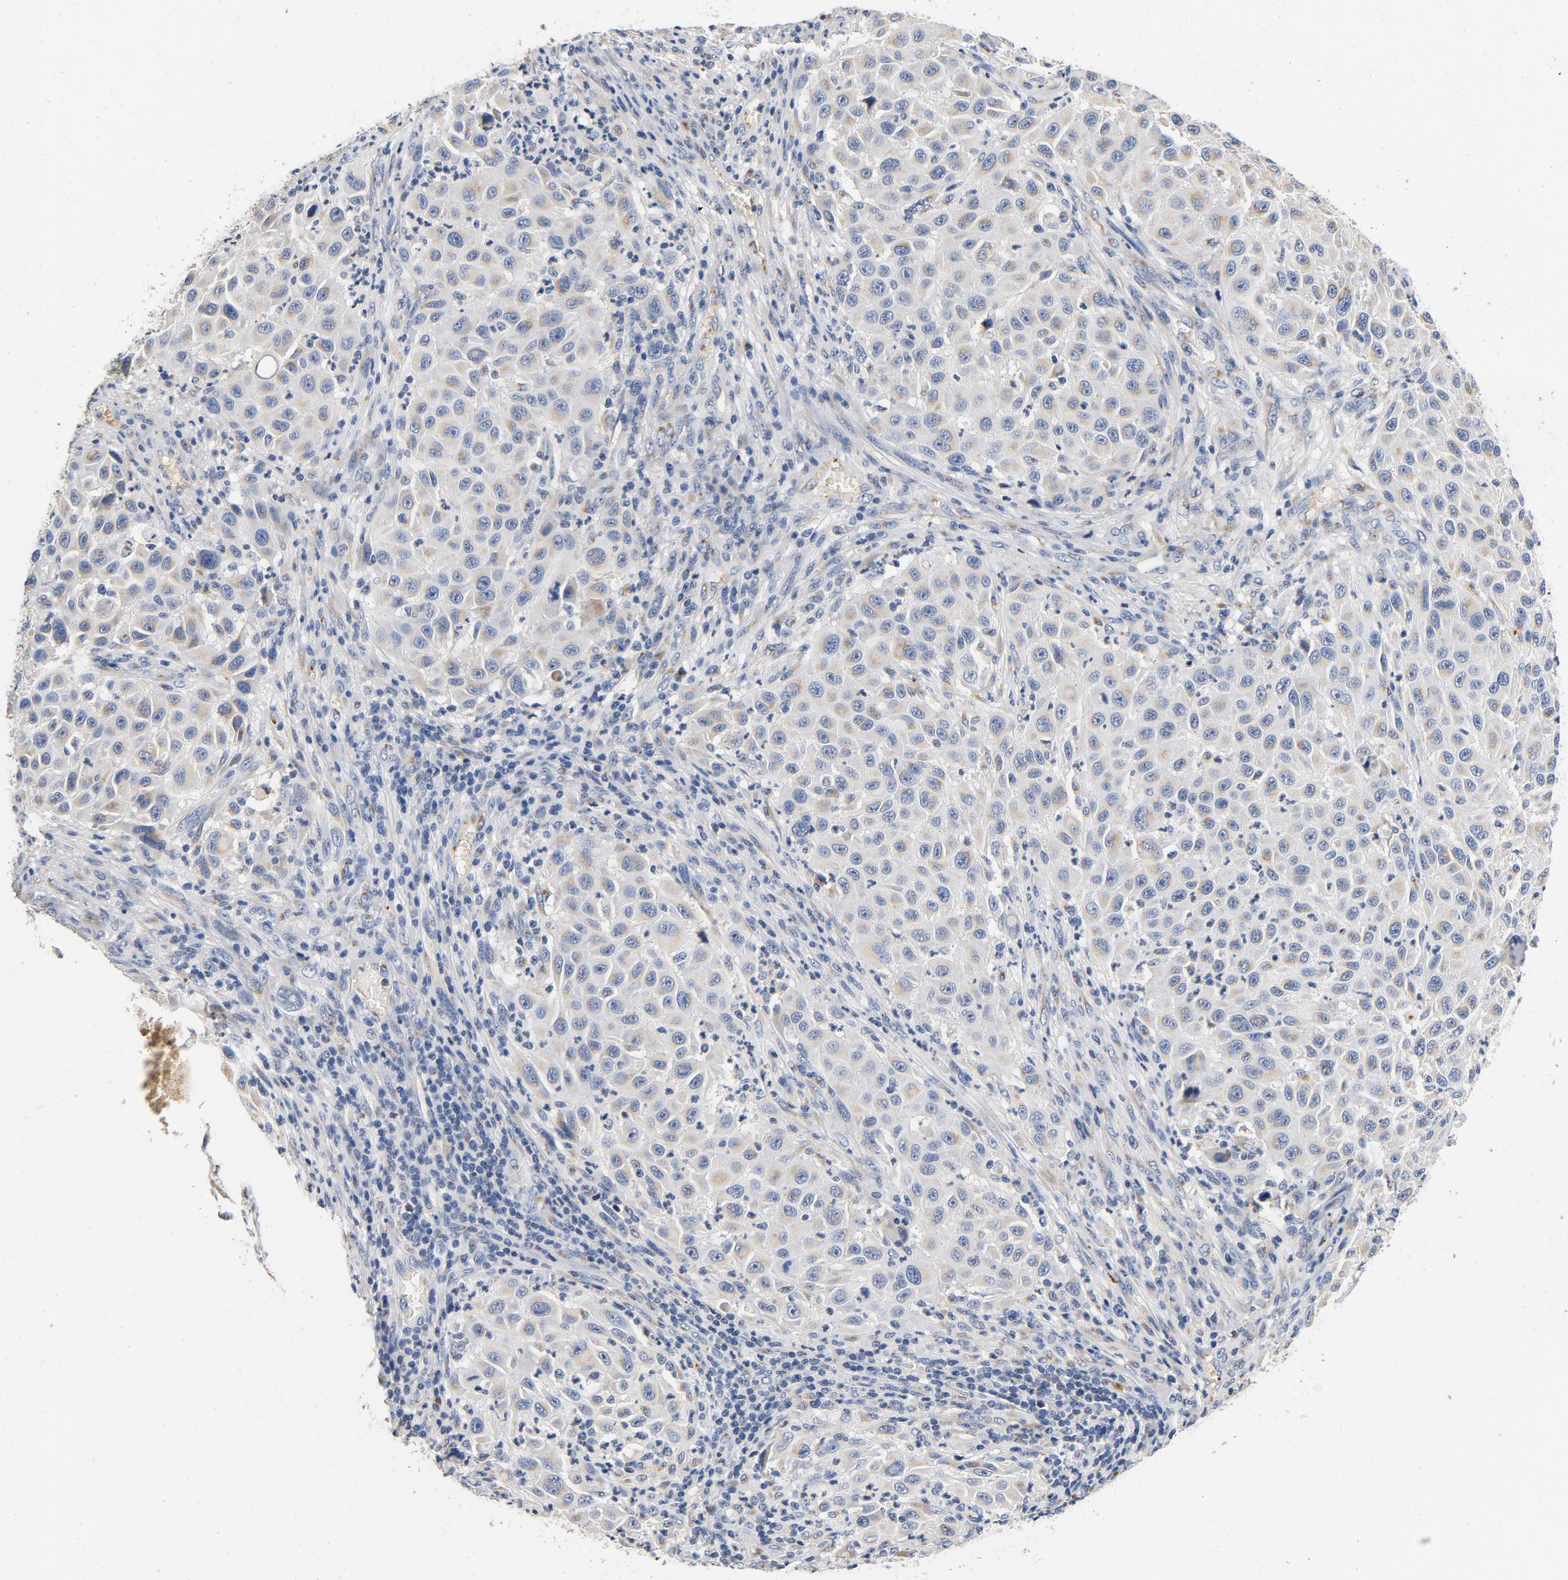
{"staining": {"intensity": "negative", "quantity": "none", "location": "none"}, "tissue": "melanoma", "cell_type": "Tumor cells", "image_type": "cancer", "snomed": [{"axis": "morphology", "description": "Malignant melanoma, Metastatic site"}, {"axis": "topography", "description": "Lymph node"}], "caption": "Immunohistochemistry (IHC) image of neoplastic tissue: human melanoma stained with DAB reveals no significant protein expression in tumor cells.", "gene": "LMAN2", "patient": {"sex": "male", "age": 61}}